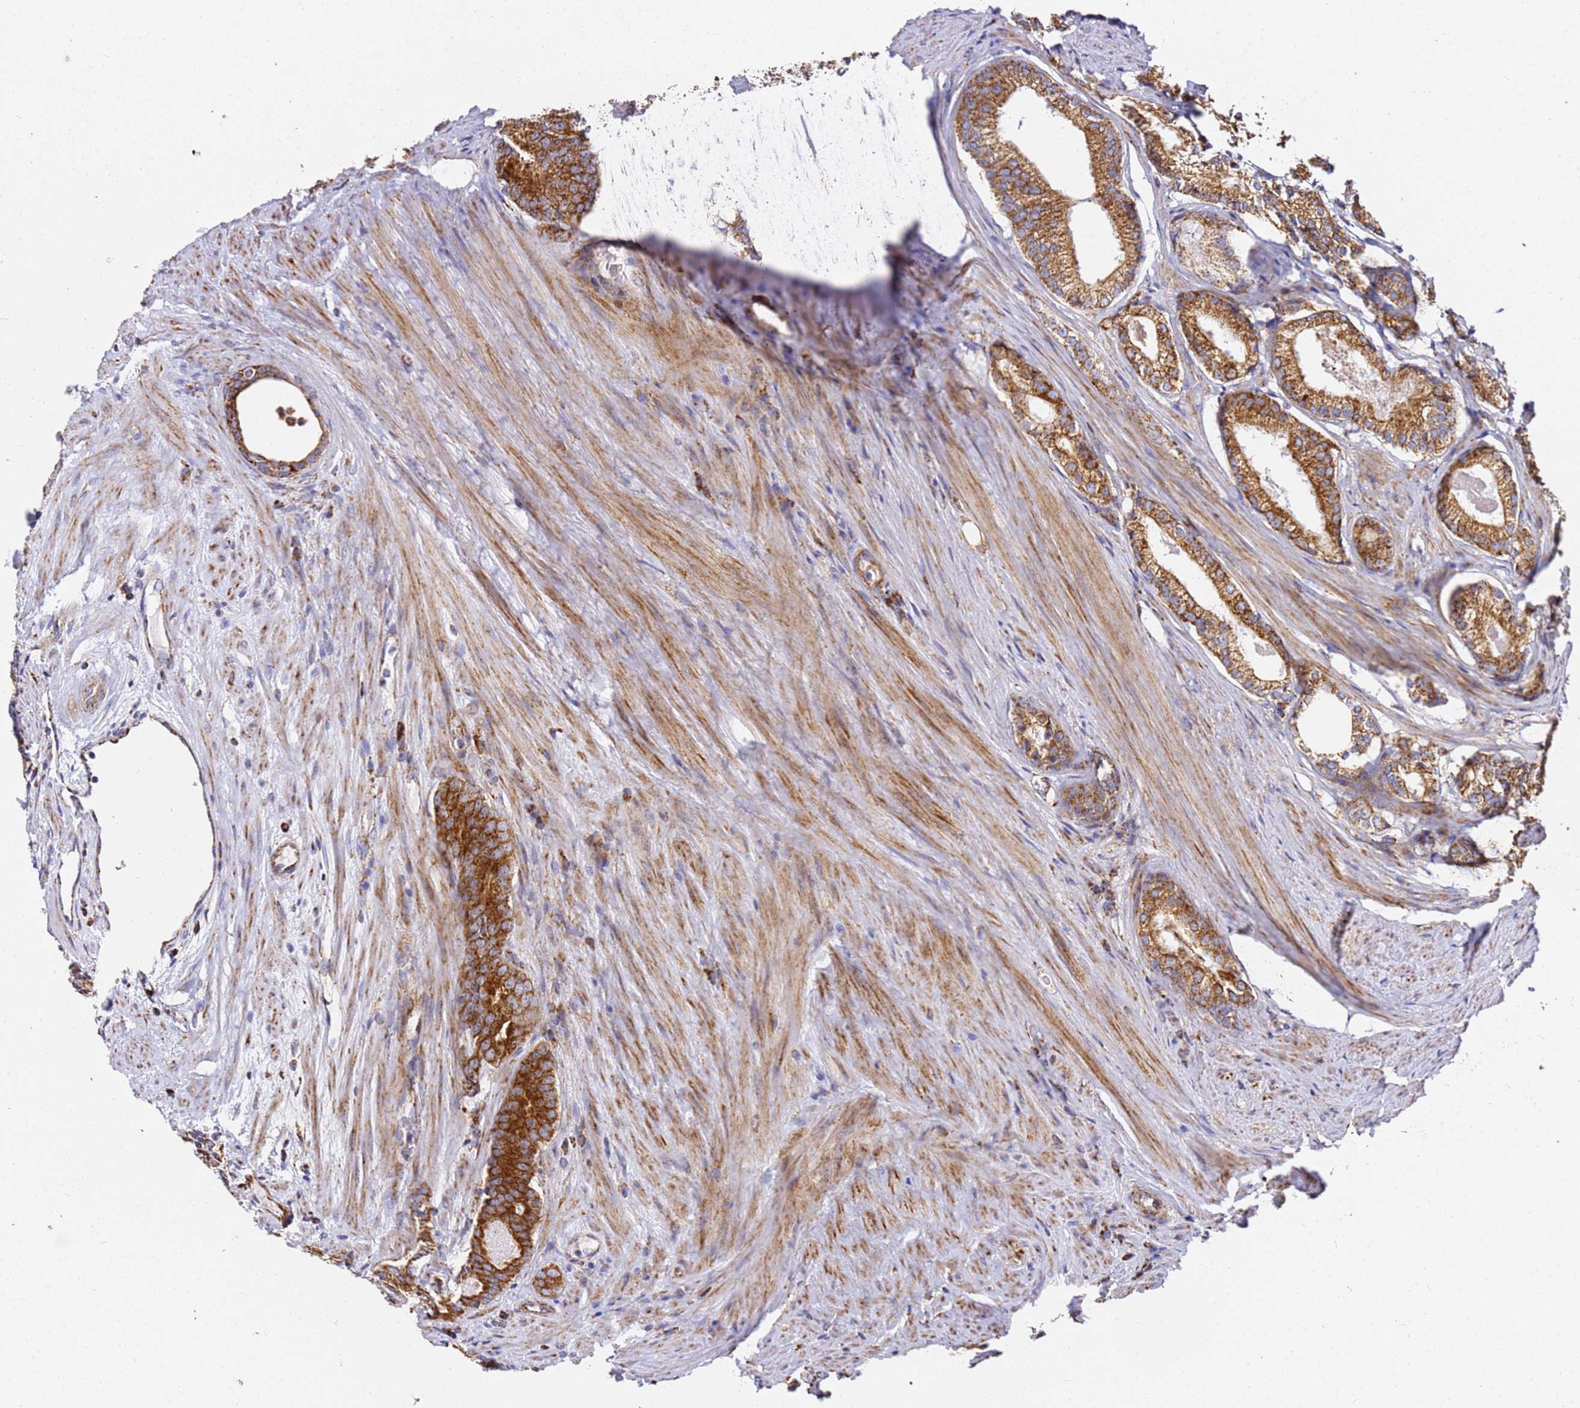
{"staining": {"intensity": "strong", "quantity": ">75%", "location": "cytoplasmic/membranous"}, "tissue": "prostate cancer", "cell_type": "Tumor cells", "image_type": "cancer", "snomed": [{"axis": "morphology", "description": "Adenocarcinoma, Low grade"}, {"axis": "topography", "description": "Prostate"}], "caption": "This image demonstrates immunohistochemistry staining of adenocarcinoma (low-grade) (prostate), with high strong cytoplasmic/membranous staining in approximately >75% of tumor cells.", "gene": "NDUFA3", "patient": {"sex": "male", "age": 68}}